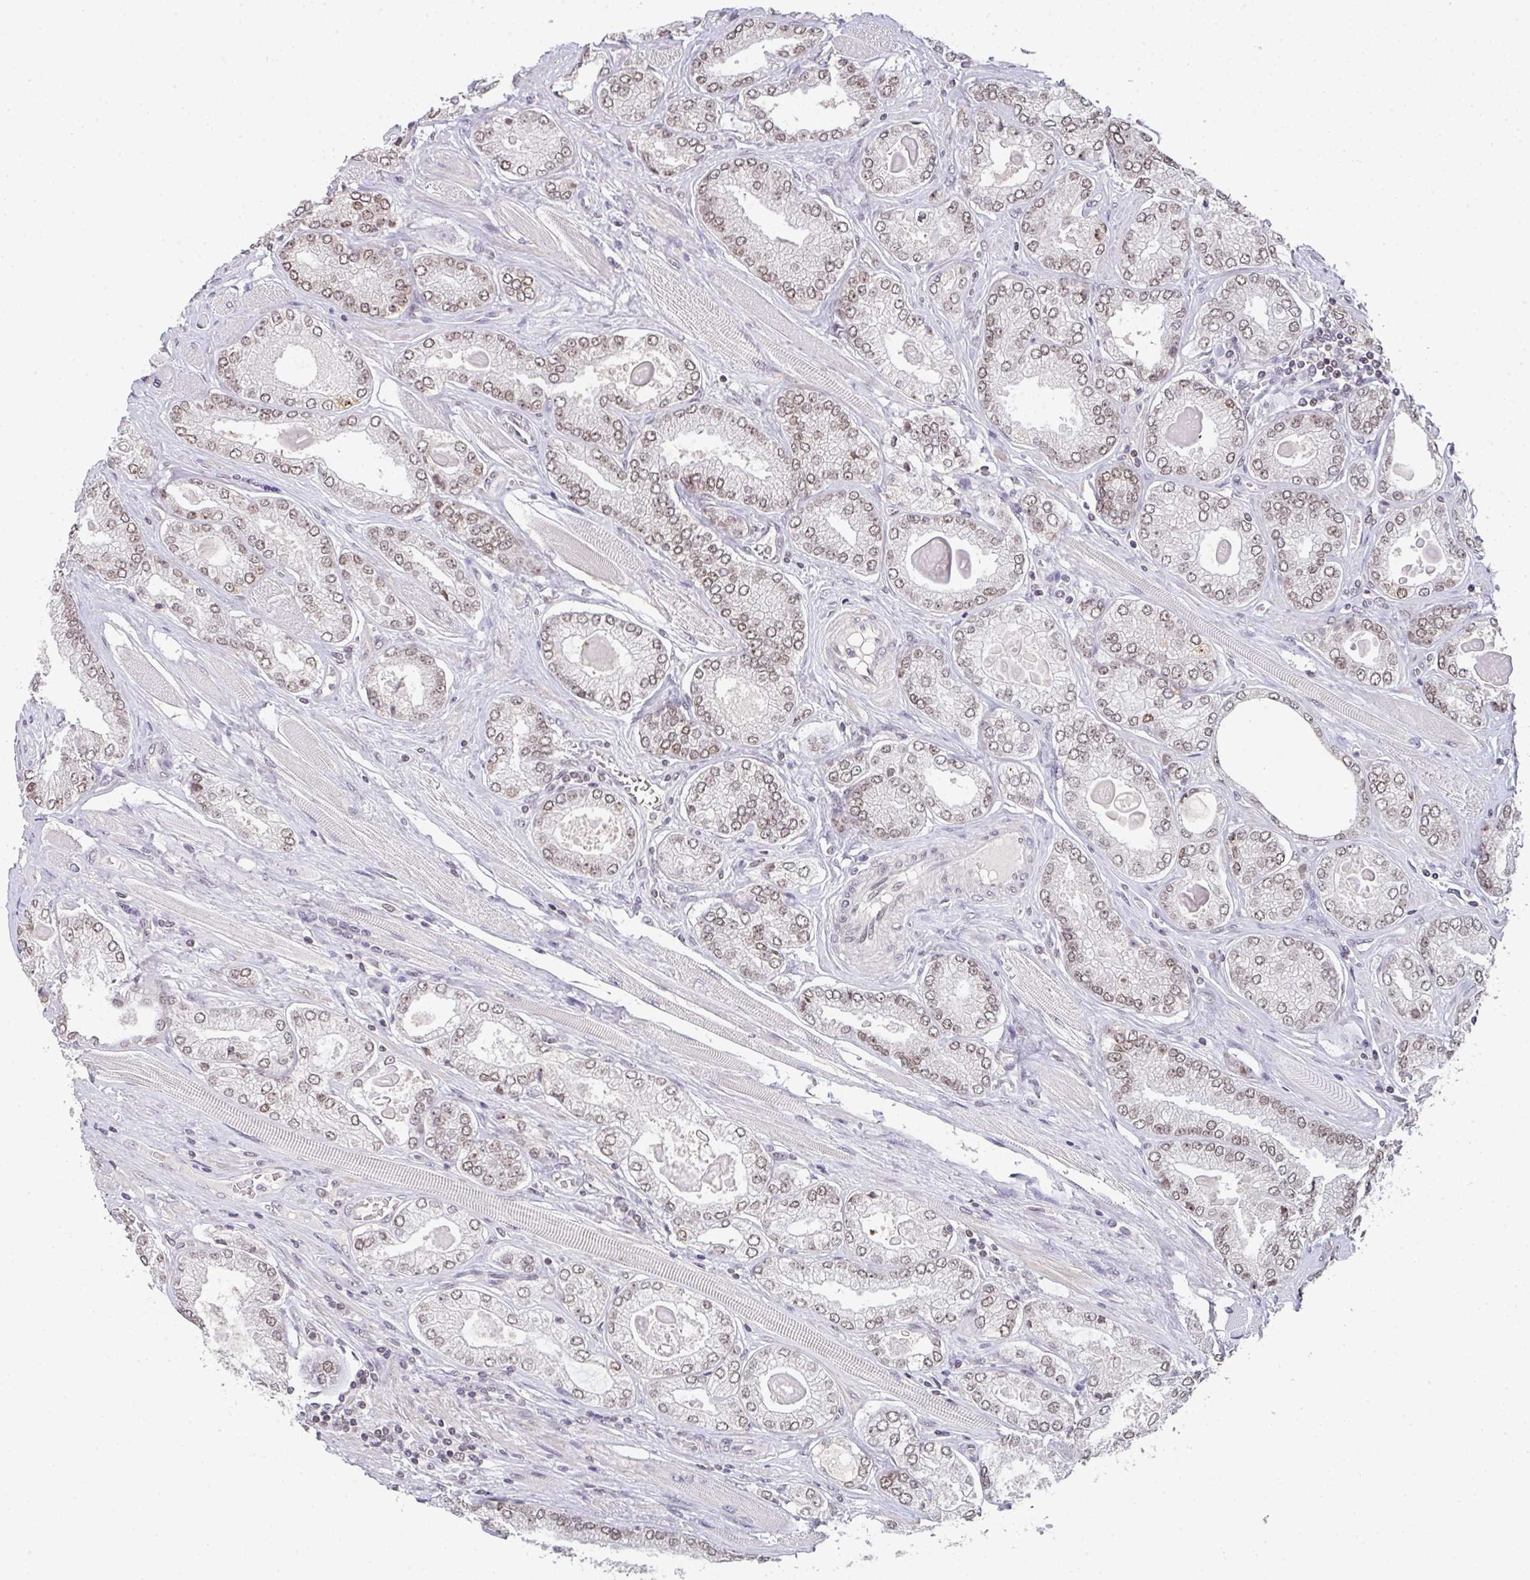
{"staining": {"intensity": "weak", "quantity": "25%-75%", "location": "nuclear"}, "tissue": "prostate cancer", "cell_type": "Tumor cells", "image_type": "cancer", "snomed": [{"axis": "morphology", "description": "Adenocarcinoma, High grade"}, {"axis": "topography", "description": "Prostate"}], "caption": "Prostate adenocarcinoma (high-grade) stained with a brown dye displays weak nuclear positive expression in approximately 25%-75% of tumor cells.", "gene": "DKC1", "patient": {"sex": "male", "age": 68}}